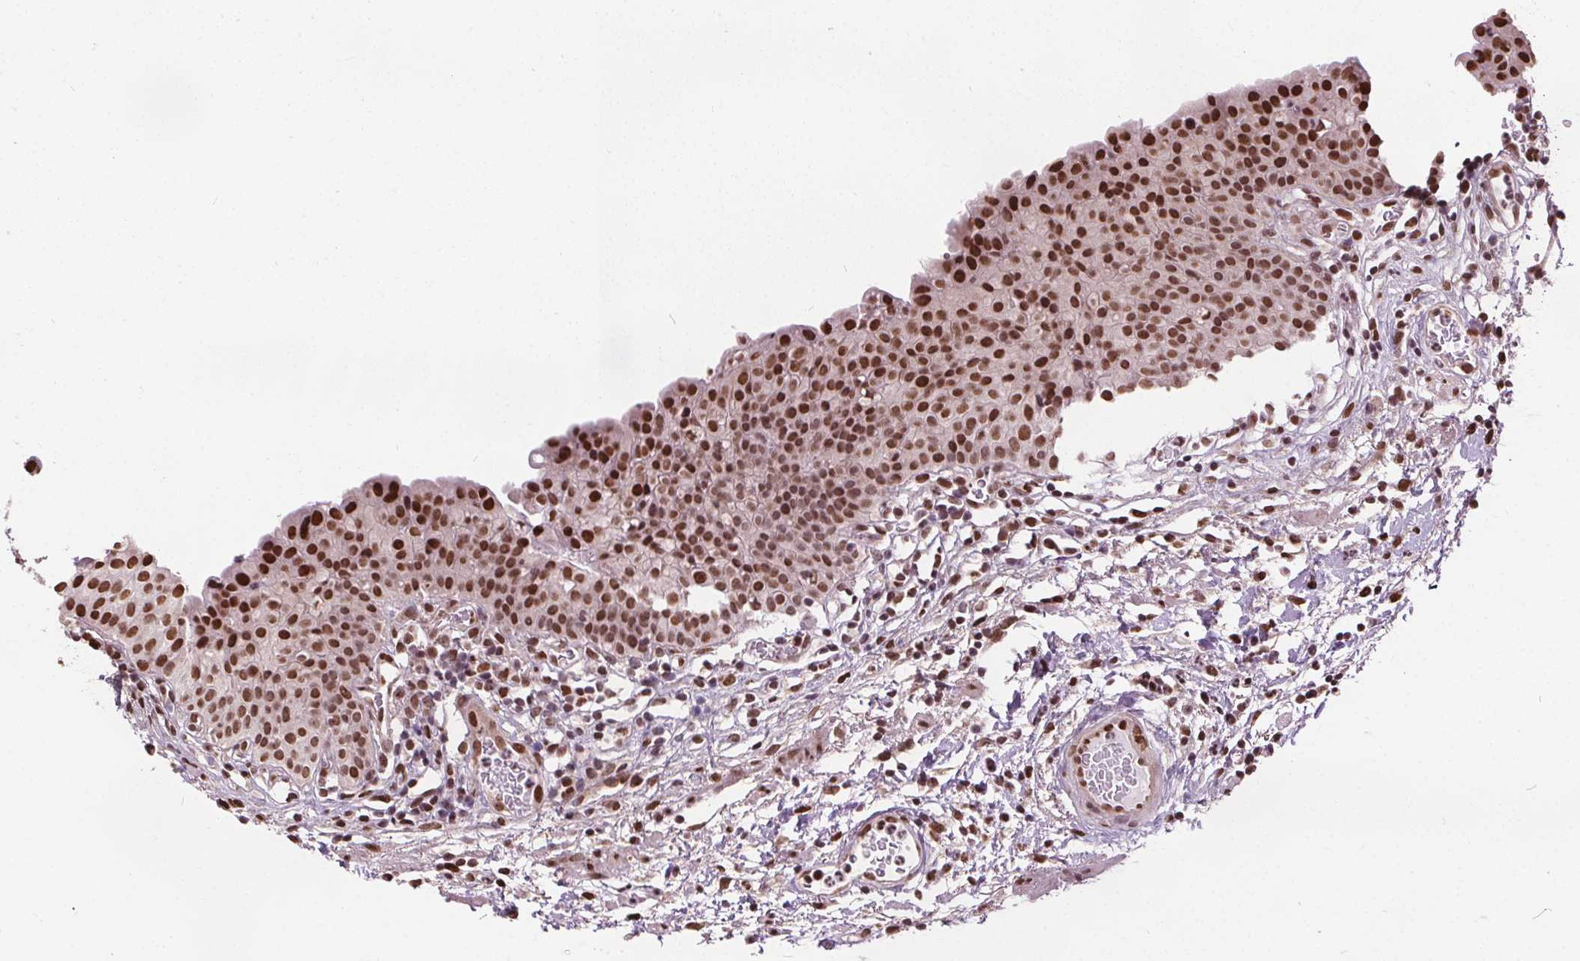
{"staining": {"intensity": "strong", "quantity": ">75%", "location": "nuclear"}, "tissue": "urinary bladder", "cell_type": "Urothelial cells", "image_type": "normal", "snomed": [{"axis": "morphology", "description": "Normal tissue, NOS"}, {"axis": "morphology", "description": "Inflammation, NOS"}, {"axis": "topography", "description": "Urinary bladder"}], "caption": "An immunohistochemistry (IHC) micrograph of normal tissue is shown. Protein staining in brown shows strong nuclear positivity in urinary bladder within urothelial cells.", "gene": "ISLR2", "patient": {"sex": "male", "age": 57}}